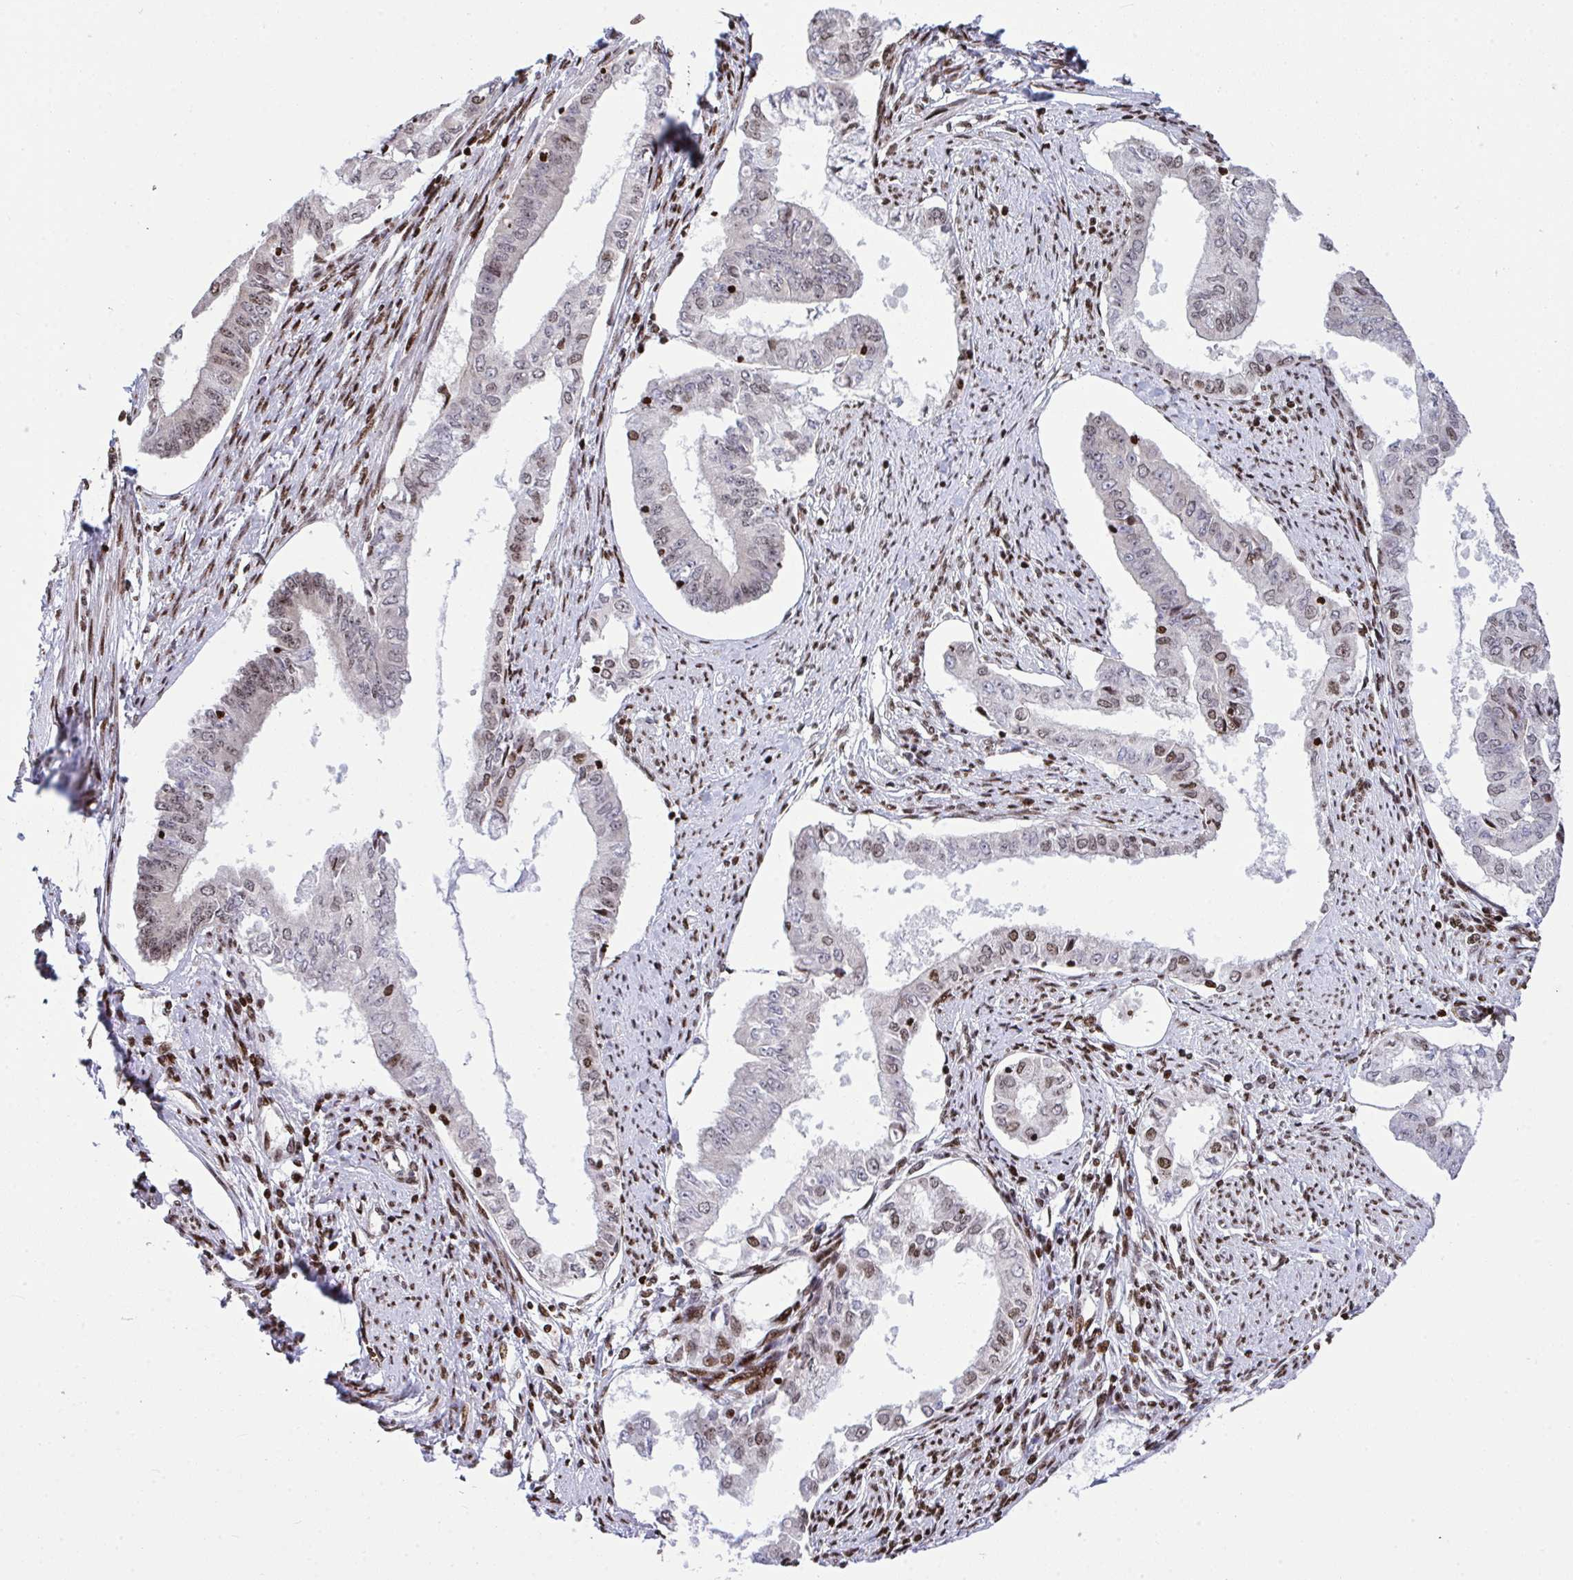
{"staining": {"intensity": "weak", "quantity": "25%-75%", "location": "nuclear"}, "tissue": "endometrial cancer", "cell_type": "Tumor cells", "image_type": "cancer", "snomed": [{"axis": "morphology", "description": "Adenocarcinoma, NOS"}, {"axis": "topography", "description": "Endometrium"}], "caption": "Approximately 25%-75% of tumor cells in endometrial cancer (adenocarcinoma) display weak nuclear protein positivity as visualized by brown immunohistochemical staining.", "gene": "RAPGEF5", "patient": {"sex": "female", "age": 76}}